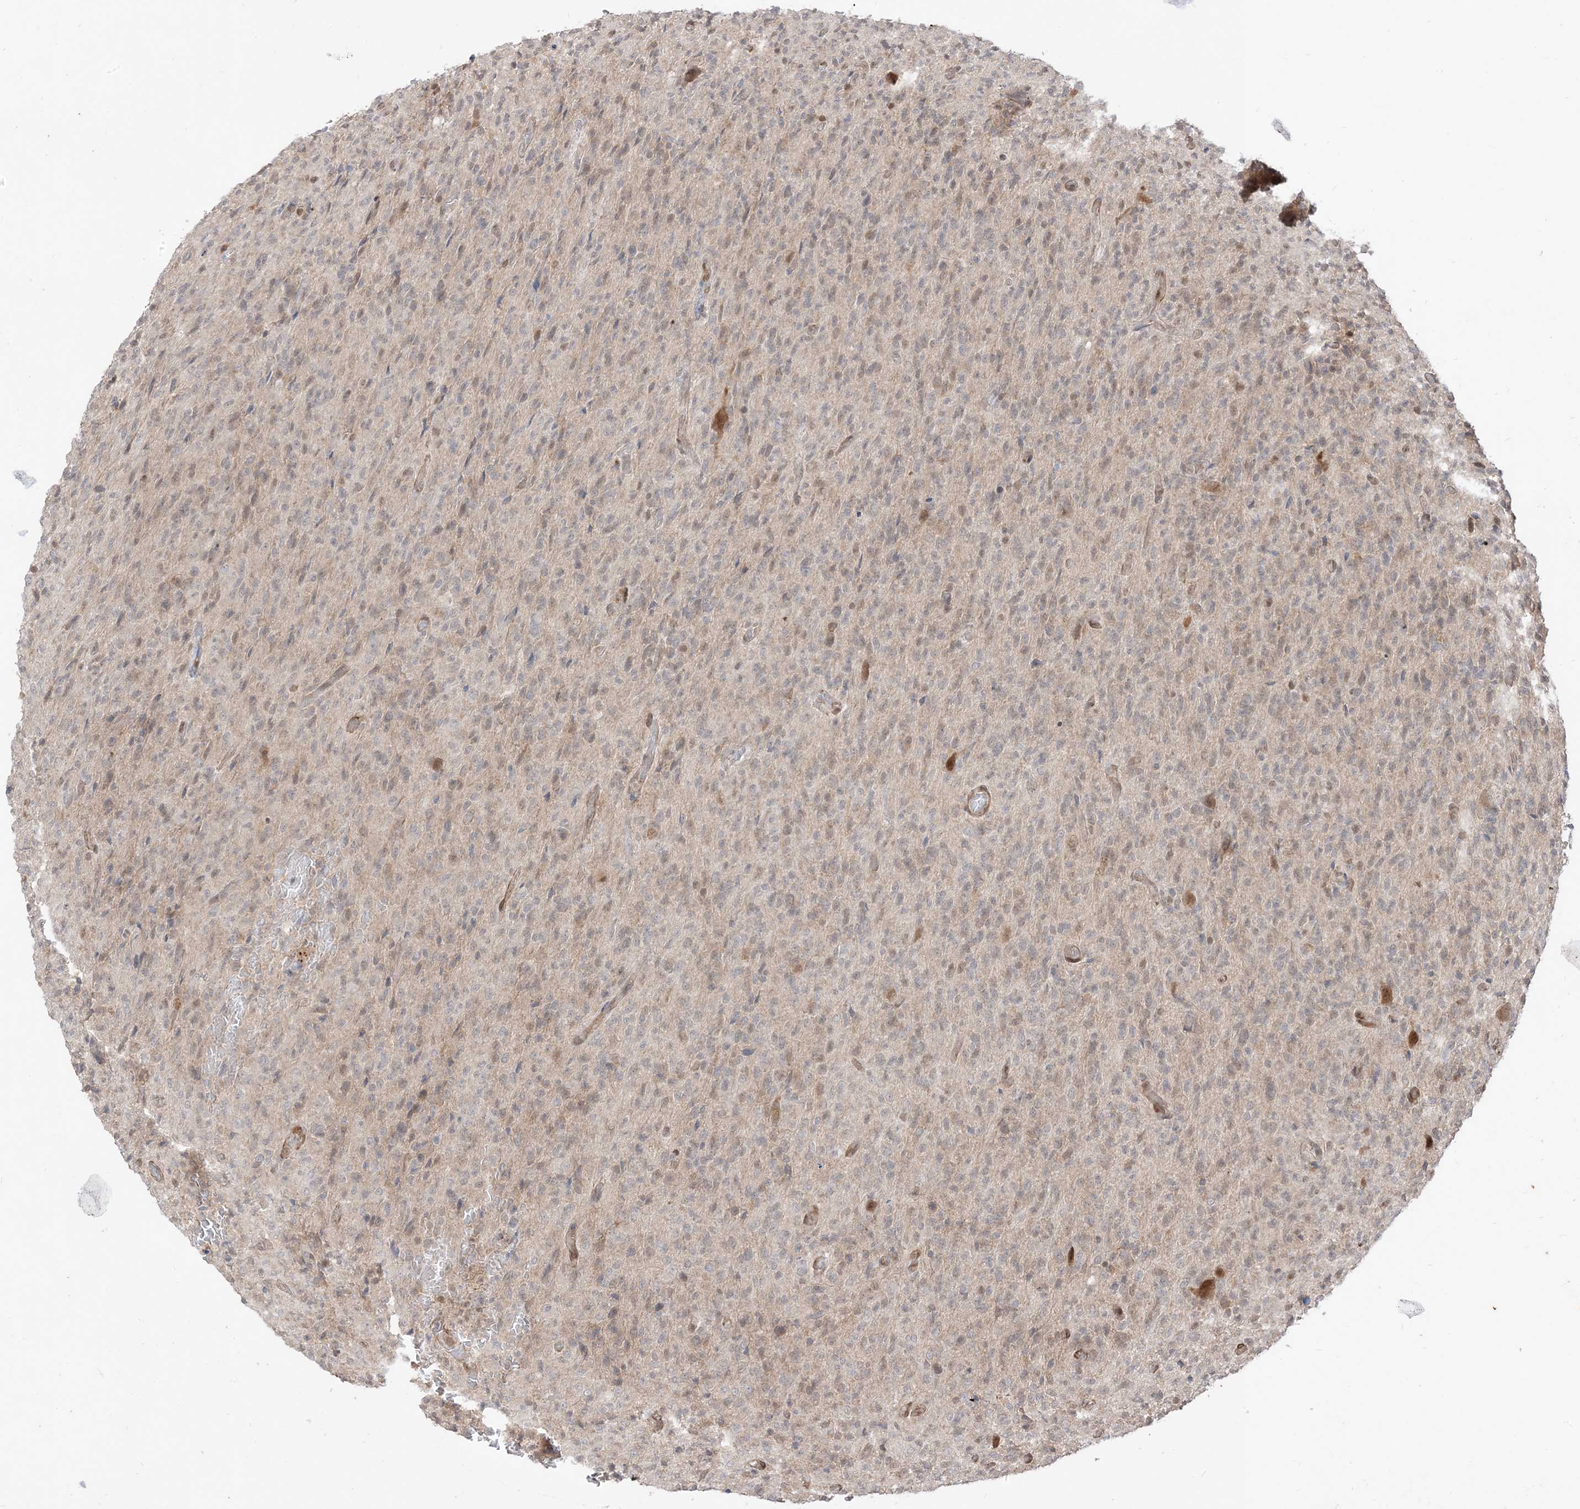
{"staining": {"intensity": "weak", "quantity": "<25%", "location": "cytoplasmic/membranous"}, "tissue": "glioma", "cell_type": "Tumor cells", "image_type": "cancer", "snomed": [{"axis": "morphology", "description": "Glioma, malignant, High grade"}, {"axis": "topography", "description": "Brain"}], "caption": "DAB (3,3'-diaminobenzidine) immunohistochemical staining of human malignant high-grade glioma demonstrates no significant expression in tumor cells.", "gene": "TBCC", "patient": {"sex": "female", "age": 57}}